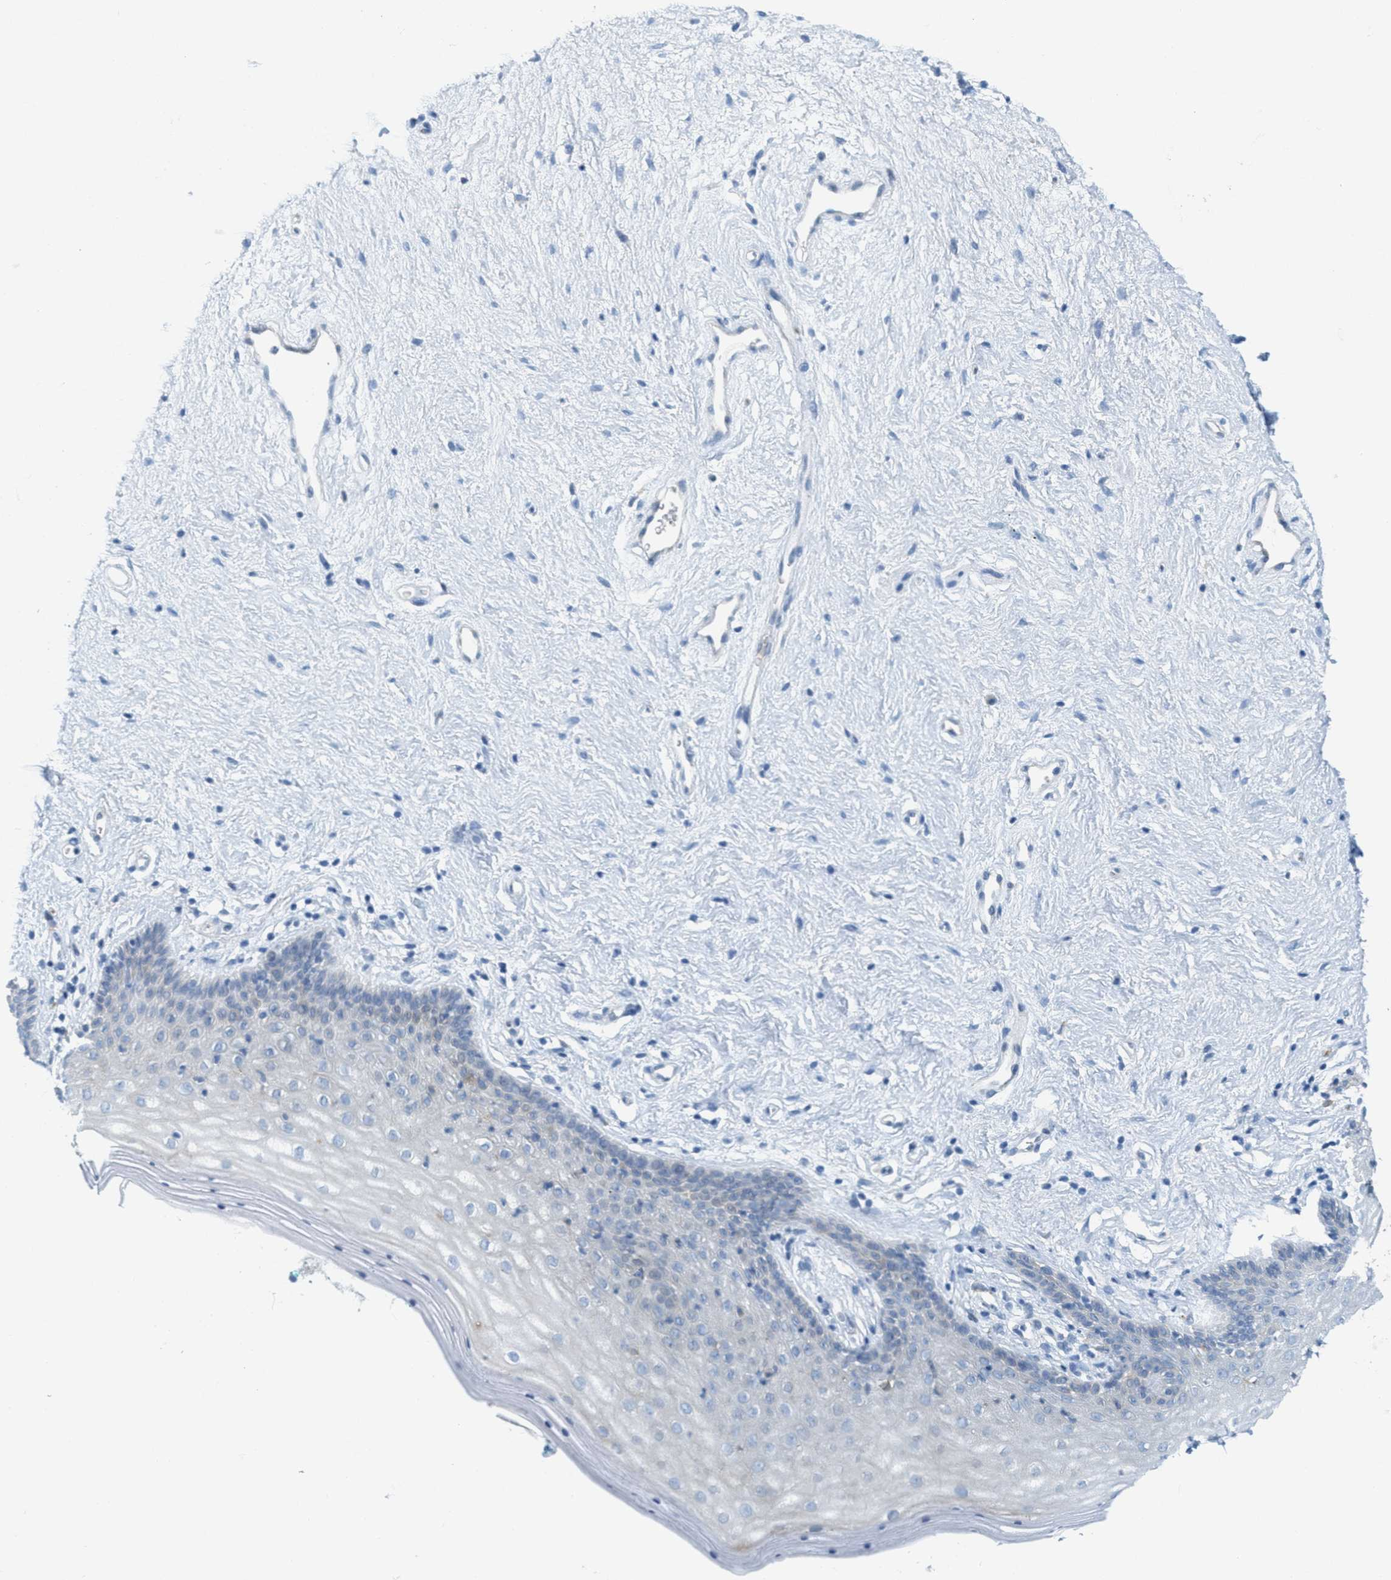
{"staining": {"intensity": "negative", "quantity": "none", "location": "none"}, "tissue": "vagina", "cell_type": "Squamous epithelial cells", "image_type": "normal", "snomed": [{"axis": "morphology", "description": "Normal tissue, NOS"}, {"axis": "topography", "description": "Vagina"}], "caption": "Immunohistochemistry photomicrograph of benign vagina: vagina stained with DAB reveals no significant protein positivity in squamous epithelial cells. (DAB (3,3'-diaminobenzidine) immunohistochemistry with hematoxylin counter stain).", "gene": "TEX264", "patient": {"sex": "female", "age": 44}}